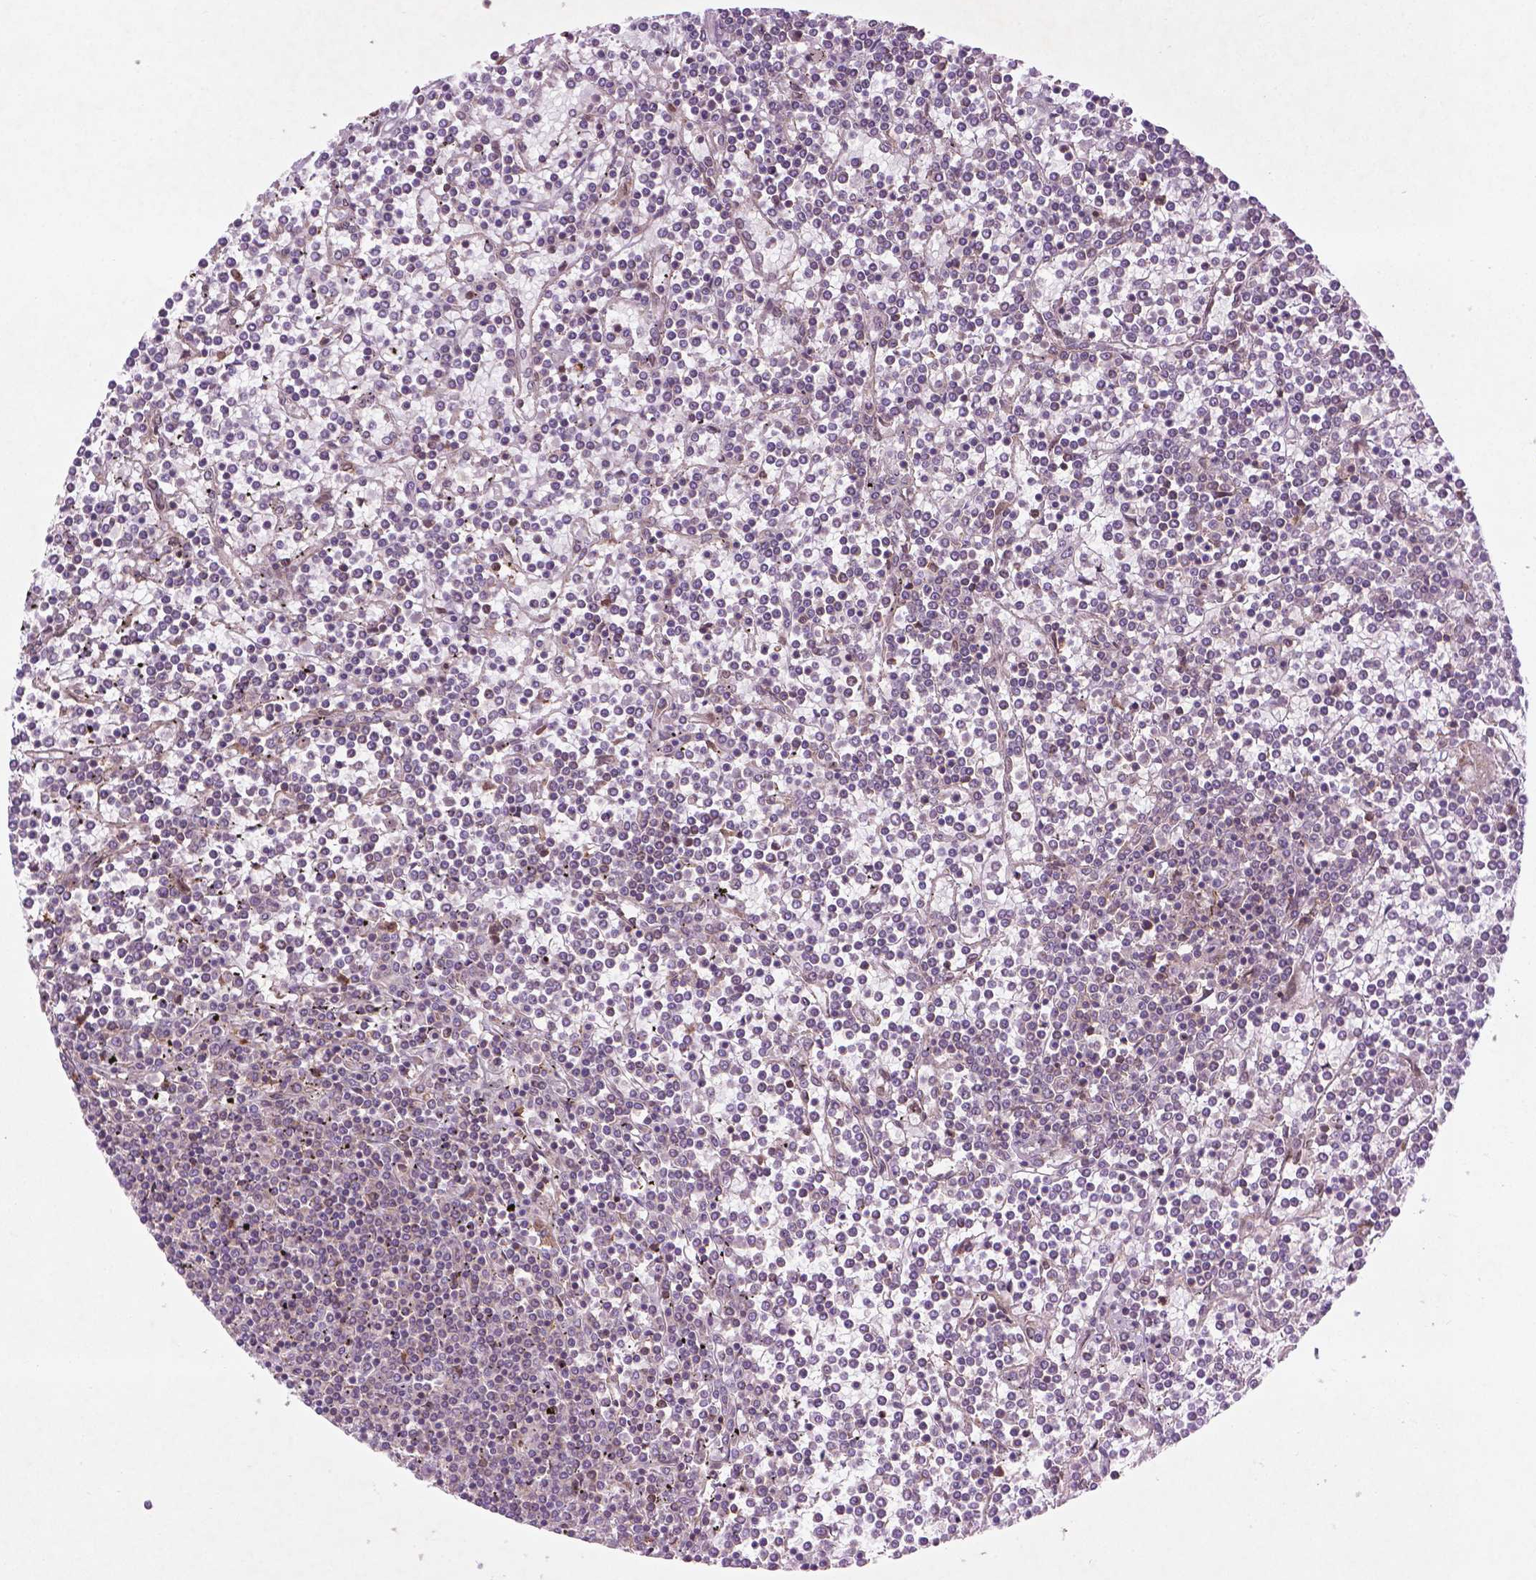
{"staining": {"intensity": "negative", "quantity": "none", "location": "none"}, "tissue": "lymphoma", "cell_type": "Tumor cells", "image_type": "cancer", "snomed": [{"axis": "morphology", "description": "Malignant lymphoma, non-Hodgkin's type, Low grade"}, {"axis": "topography", "description": "Spleen"}], "caption": "An immunohistochemistry (IHC) photomicrograph of malignant lymphoma, non-Hodgkin's type (low-grade) is shown. There is no staining in tumor cells of malignant lymphoma, non-Hodgkin's type (low-grade). (DAB (3,3'-diaminobenzidine) immunohistochemistry (IHC) visualized using brightfield microscopy, high magnification).", "gene": "TCHP", "patient": {"sex": "female", "age": 19}}